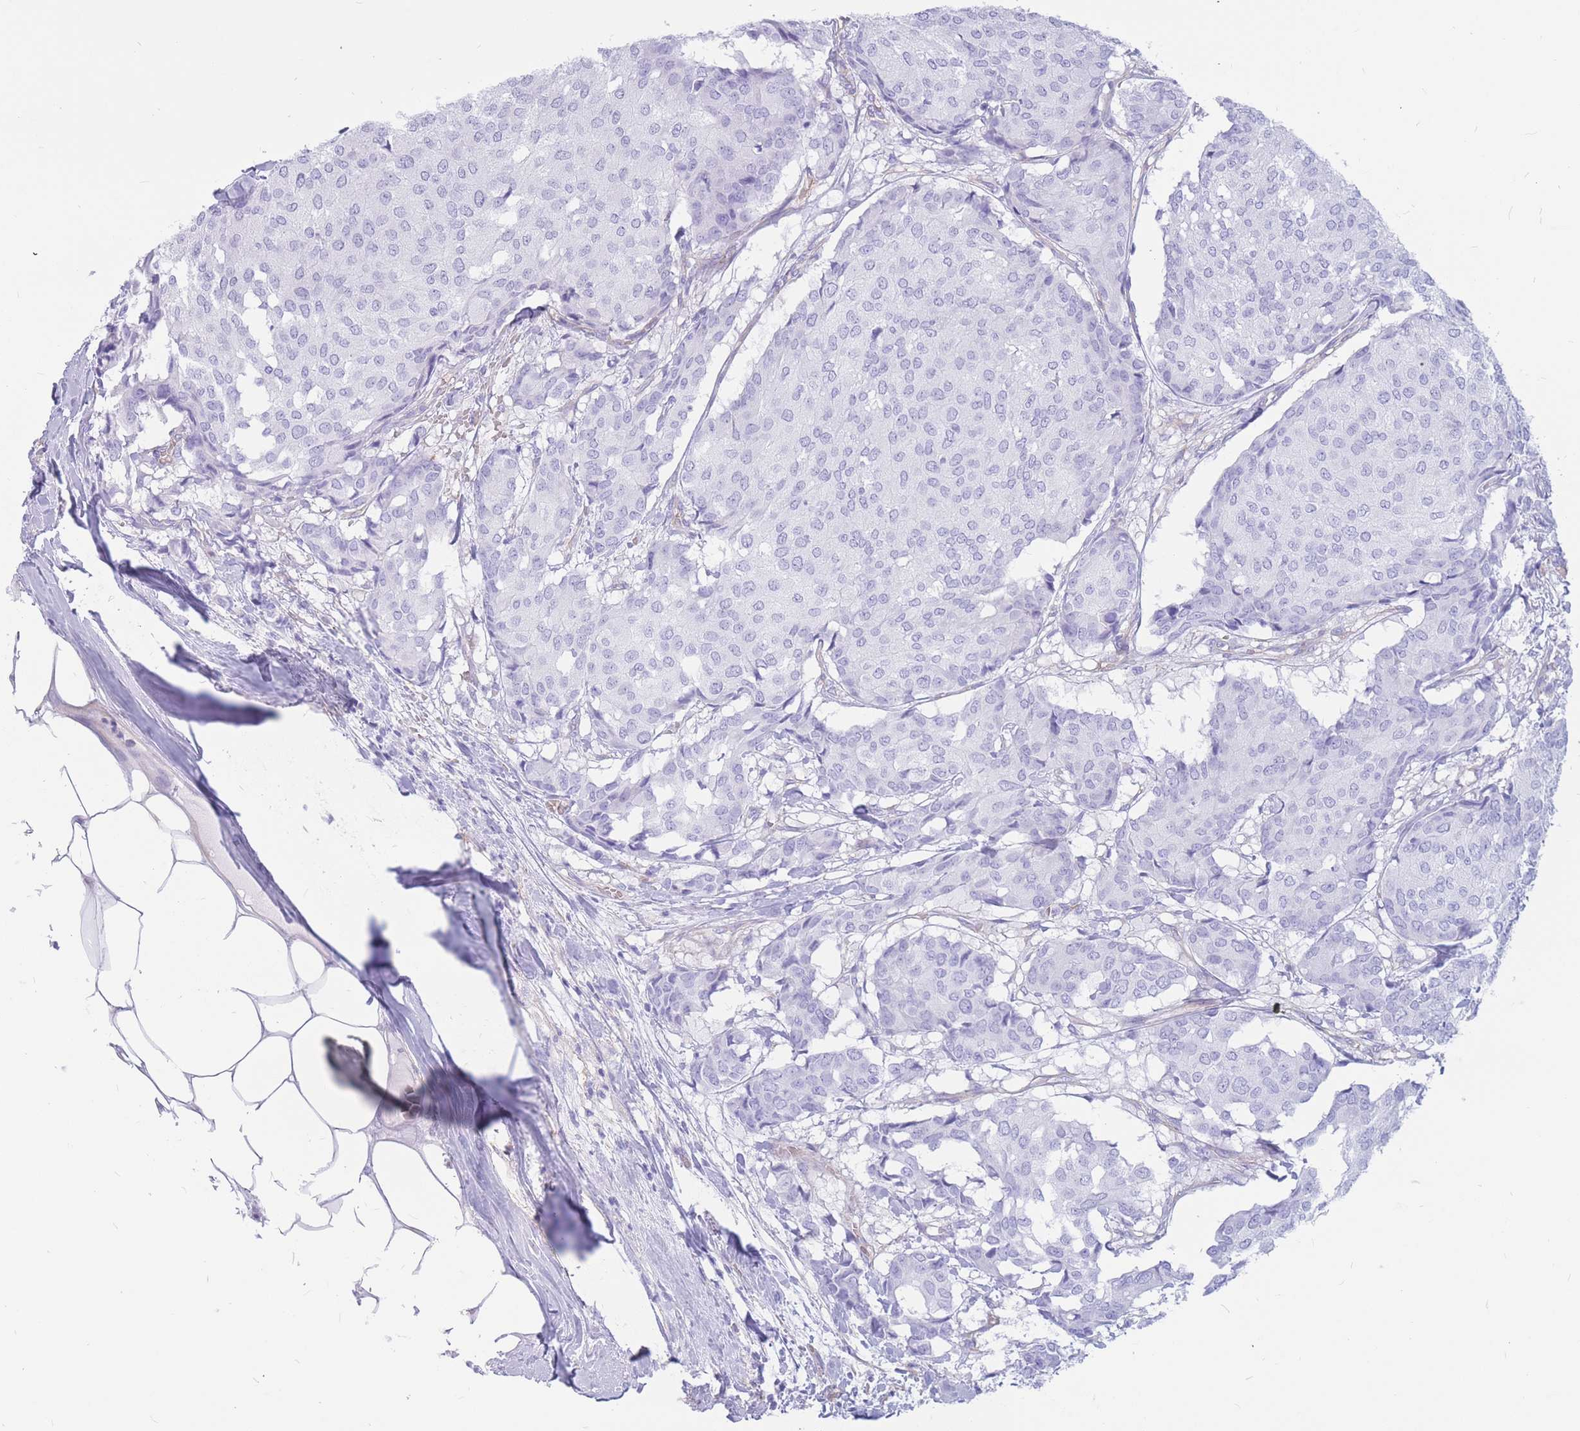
{"staining": {"intensity": "negative", "quantity": "none", "location": "none"}, "tissue": "breast cancer", "cell_type": "Tumor cells", "image_type": "cancer", "snomed": [{"axis": "morphology", "description": "Duct carcinoma"}, {"axis": "topography", "description": "Breast"}], "caption": "An immunohistochemistry (IHC) micrograph of breast cancer is shown. There is no staining in tumor cells of breast cancer.", "gene": "ADD2", "patient": {"sex": "female", "age": 75}}